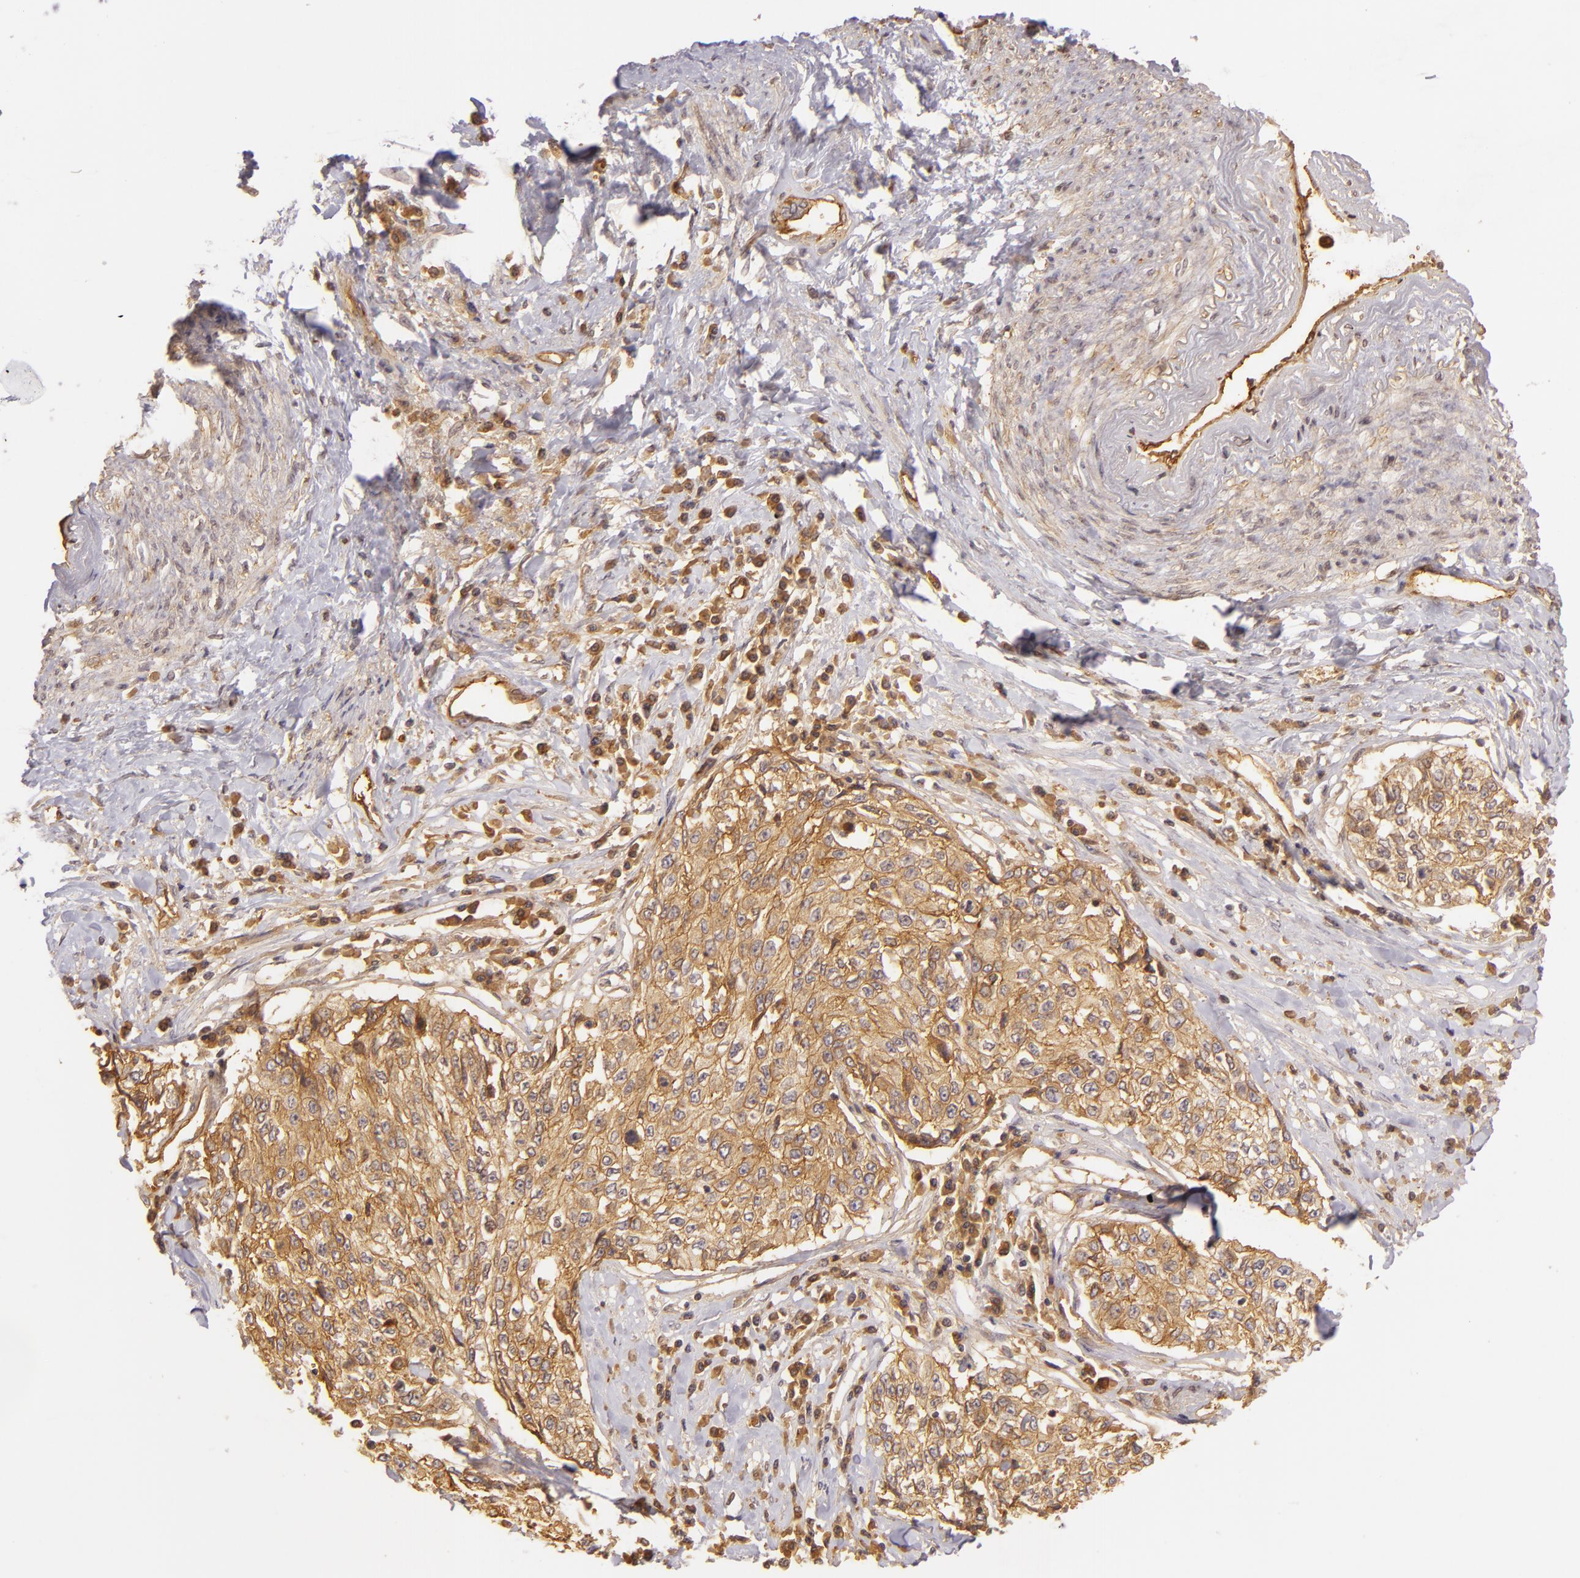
{"staining": {"intensity": "weak", "quantity": ">75%", "location": "cytoplasmic/membranous"}, "tissue": "cervical cancer", "cell_type": "Tumor cells", "image_type": "cancer", "snomed": [{"axis": "morphology", "description": "Squamous cell carcinoma, NOS"}, {"axis": "topography", "description": "Cervix"}], "caption": "Protein staining of cervical cancer tissue shows weak cytoplasmic/membranous staining in approximately >75% of tumor cells. Immunohistochemistry (ihc) stains the protein of interest in brown and the nuclei are stained blue.", "gene": "CD59", "patient": {"sex": "female", "age": 57}}